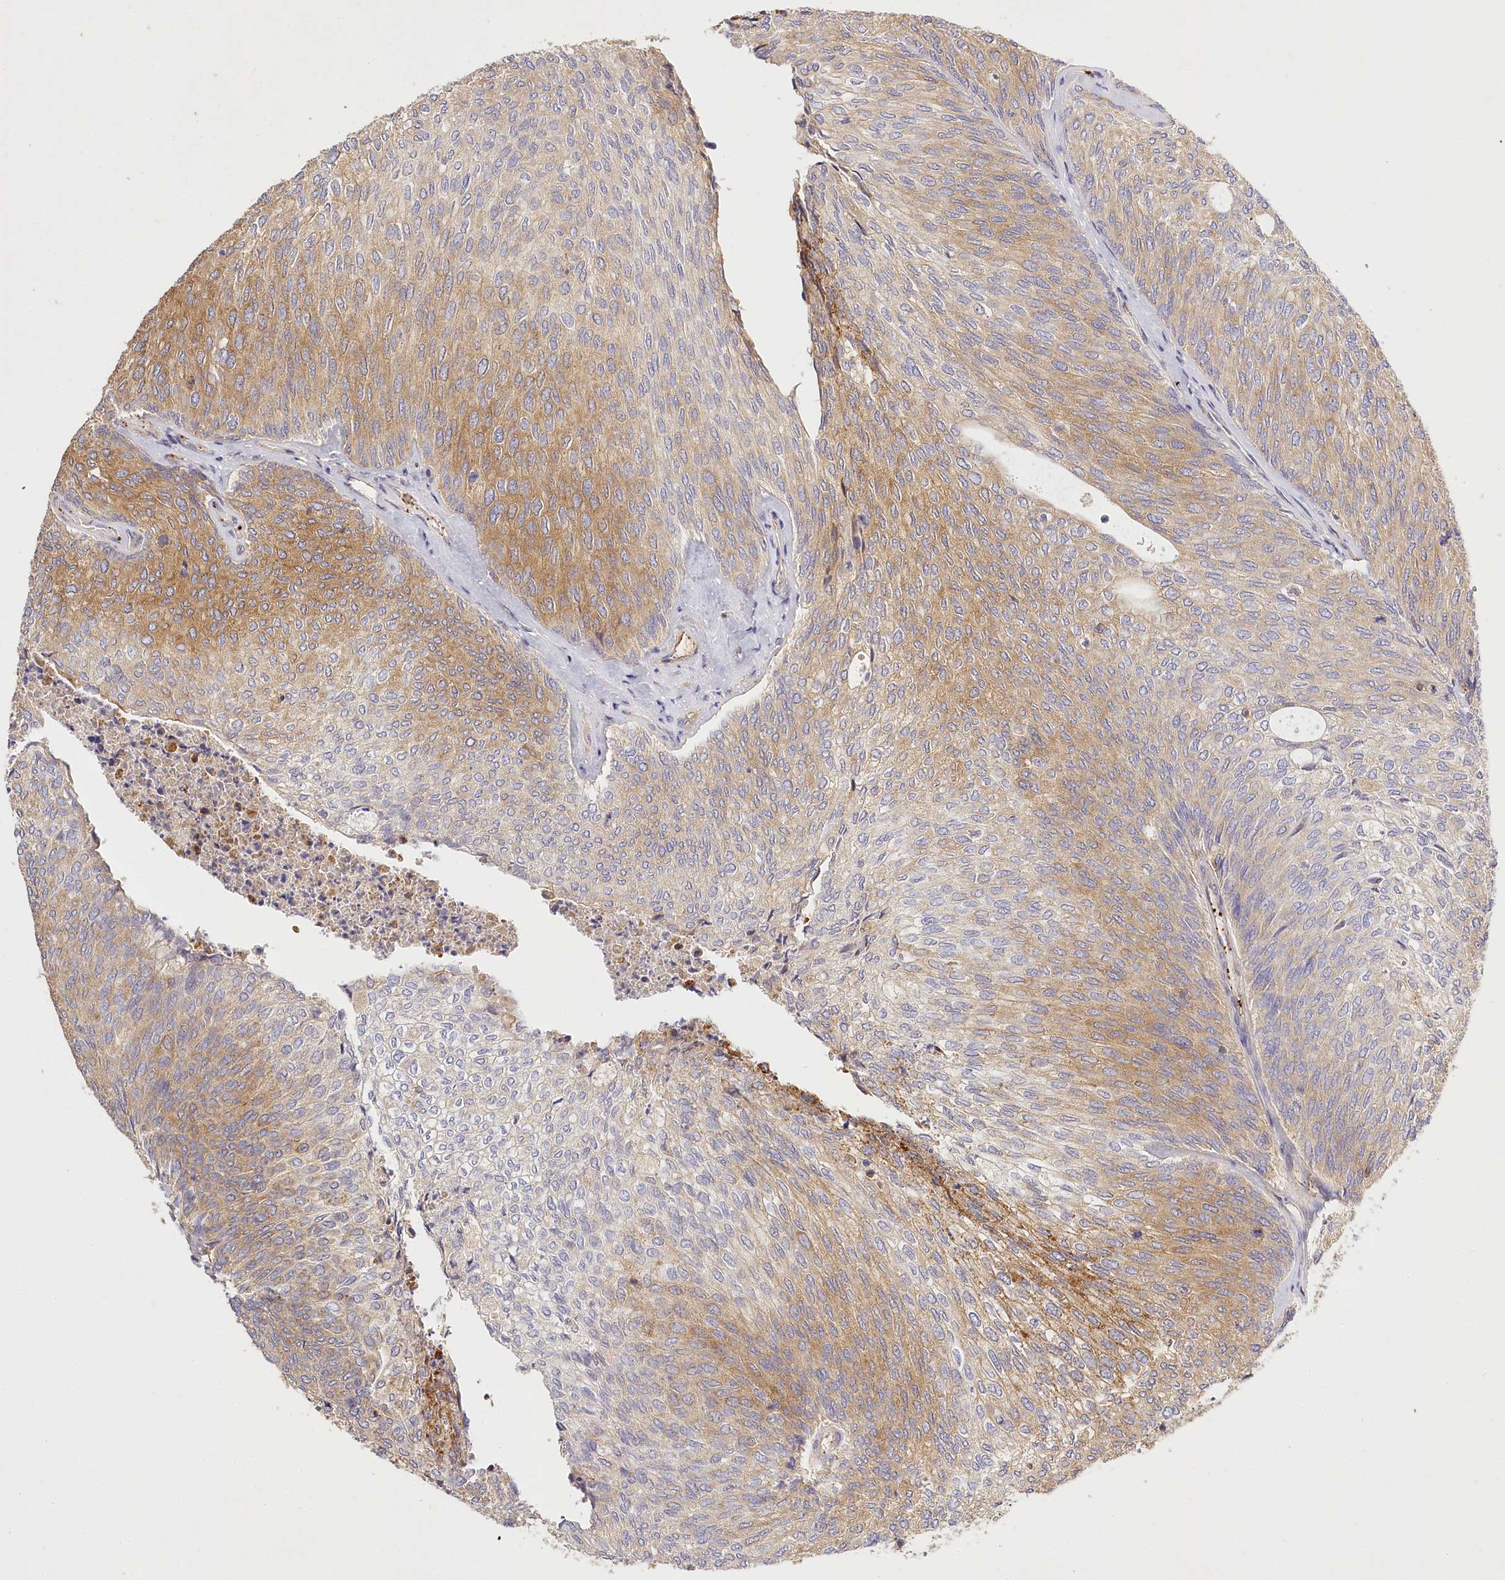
{"staining": {"intensity": "moderate", "quantity": "25%-75%", "location": "cytoplasmic/membranous"}, "tissue": "urothelial cancer", "cell_type": "Tumor cells", "image_type": "cancer", "snomed": [{"axis": "morphology", "description": "Urothelial carcinoma, Low grade"}, {"axis": "topography", "description": "Urinary bladder"}], "caption": "A medium amount of moderate cytoplasmic/membranous expression is seen in about 25%-75% of tumor cells in urothelial cancer tissue.", "gene": "LSS", "patient": {"sex": "female", "age": 79}}